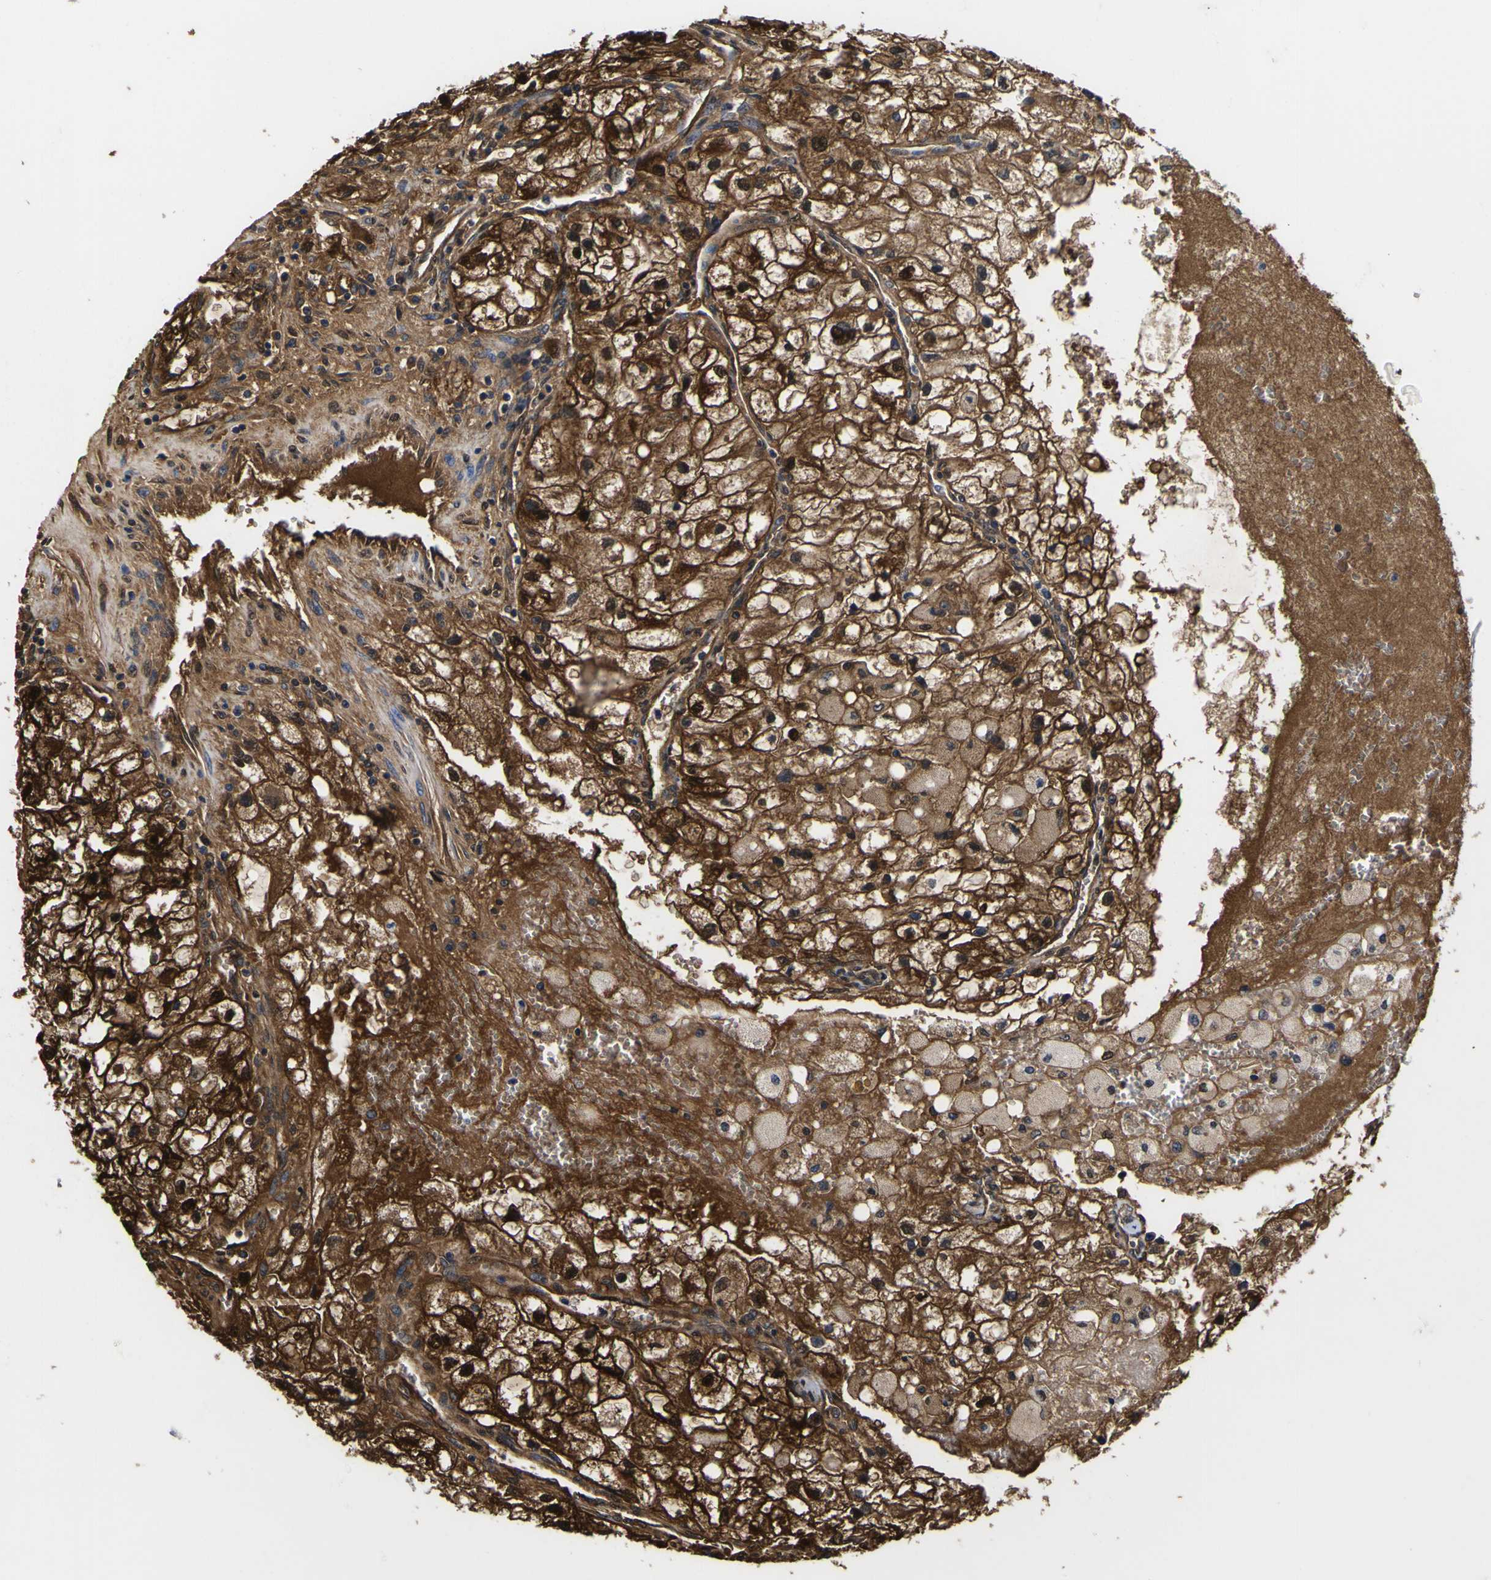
{"staining": {"intensity": "strong", "quantity": ">75%", "location": "cytoplasmic/membranous,nuclear"}, "tissue": "renal cancer", "cell_type": "Tumor cells", "image_type": "cancer", "snomed": [{"axis": "morphology", "description": "Adenocarcinoma, NOS"}, {"axis": "topography", "description": "Kidney"}], "caption": "Protein analysis of renal cancer (adenocarcinoma) tissue reveals strong cytoplasmic/membranous and nuclear positivity in approximately >75% of tumor cells. (DAB = brown stain, brightfield microscopy at high magnification).", "gene": "FAM110B", "patient": {"sex": "female", "age": 70}}